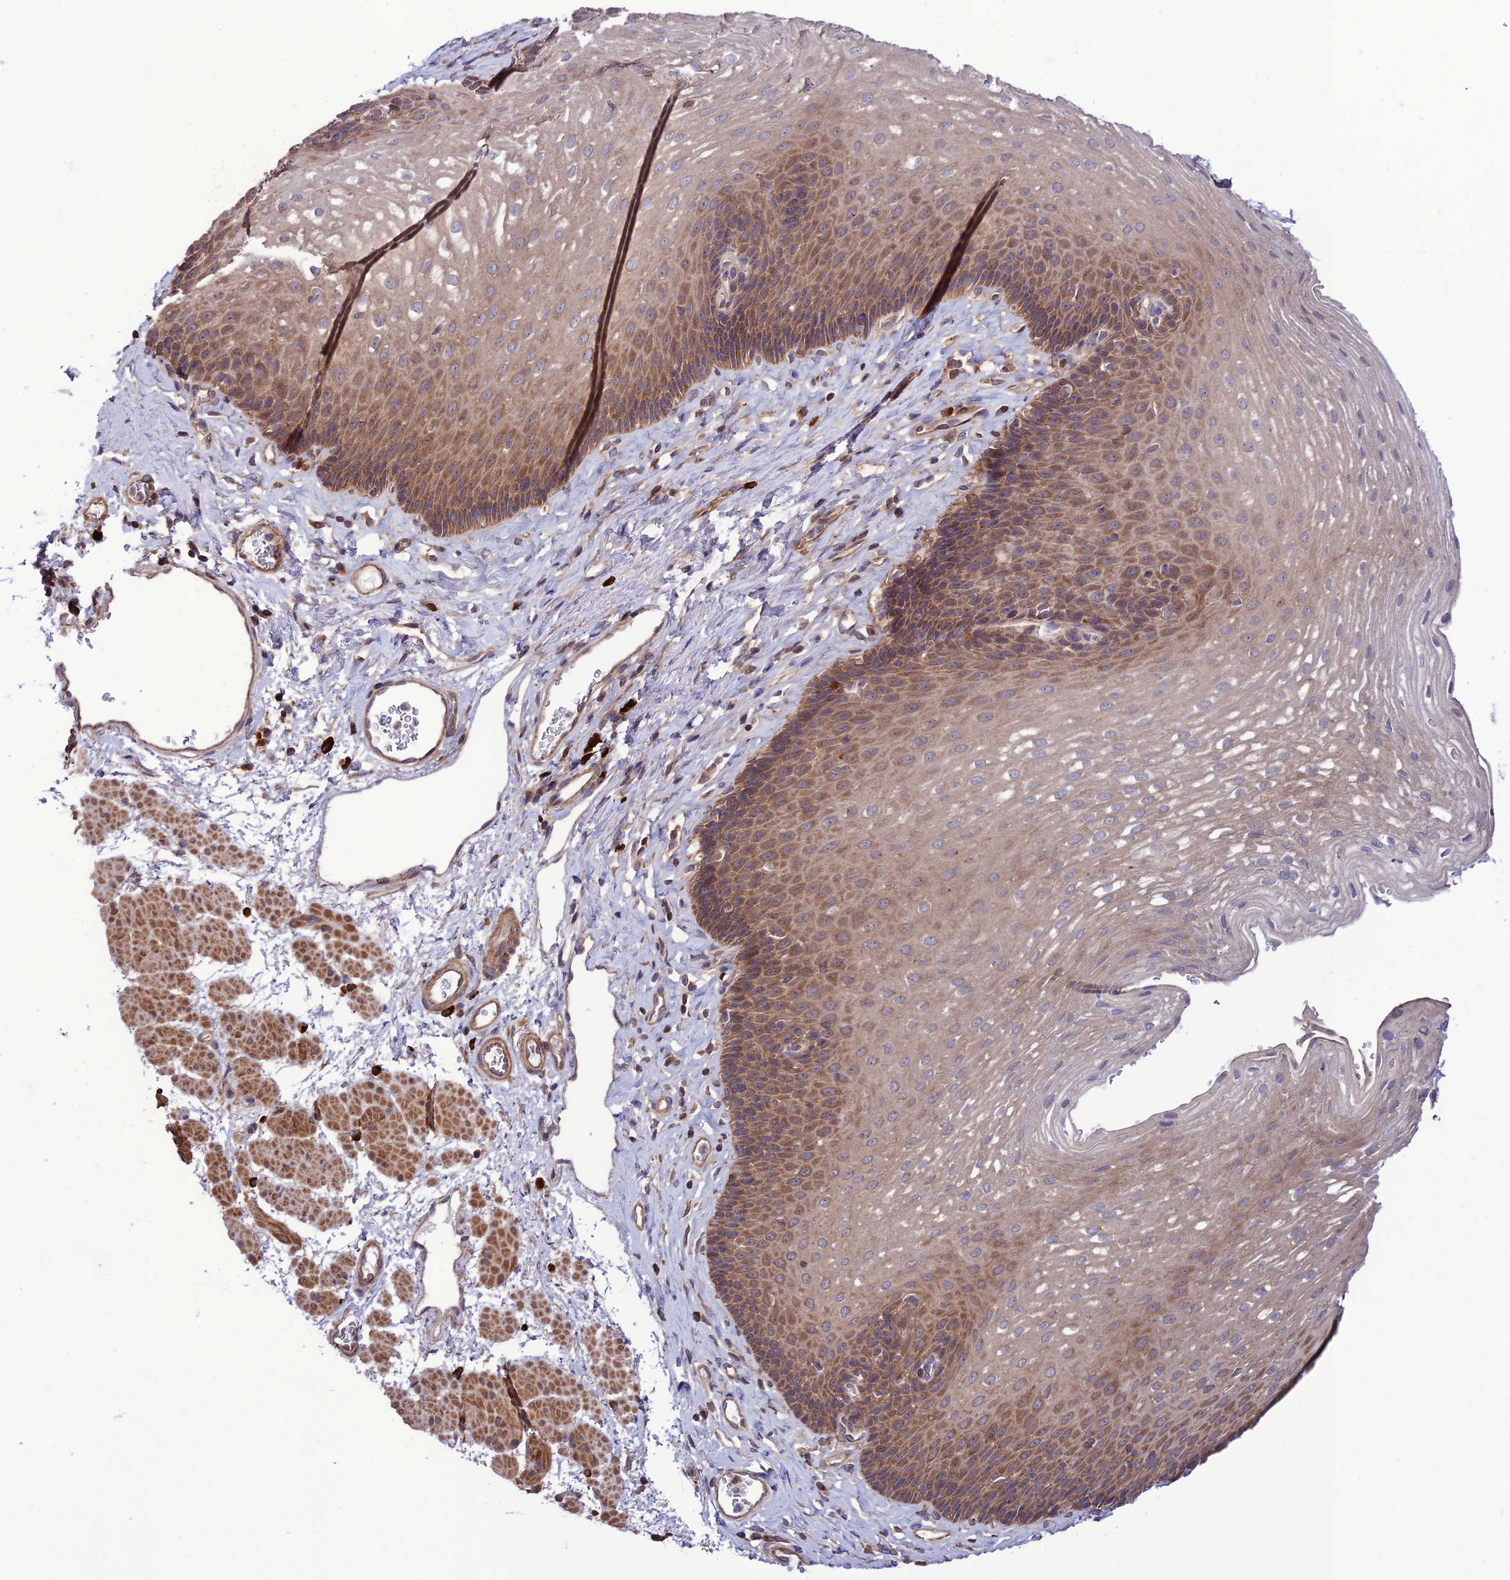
{"staining": {"intensity": "moderate", "quantity": "25%-75%", "location": "cytoplasmic/membranous"}, "tissue": "esophagus", "cell_type": "Squamous epithelial cells", "image_type": "normal", "snomed": [{"axis": "morphology", "description": "Normal tissue, NOS"}, {"axis": "topography", "description": "Esophagus"}], "caption": "Brown immunohistochemical staining in benign esophagus displays moderate cytoplasmic/membranous expression in about 25%-75% of squamous epithelial cells. Immunohistochemistry (ihc) stains the protein in brown and the nuclei are stained blue.", "gene": "PPIL3", "patient": {"sex": "female", "age": 66}}